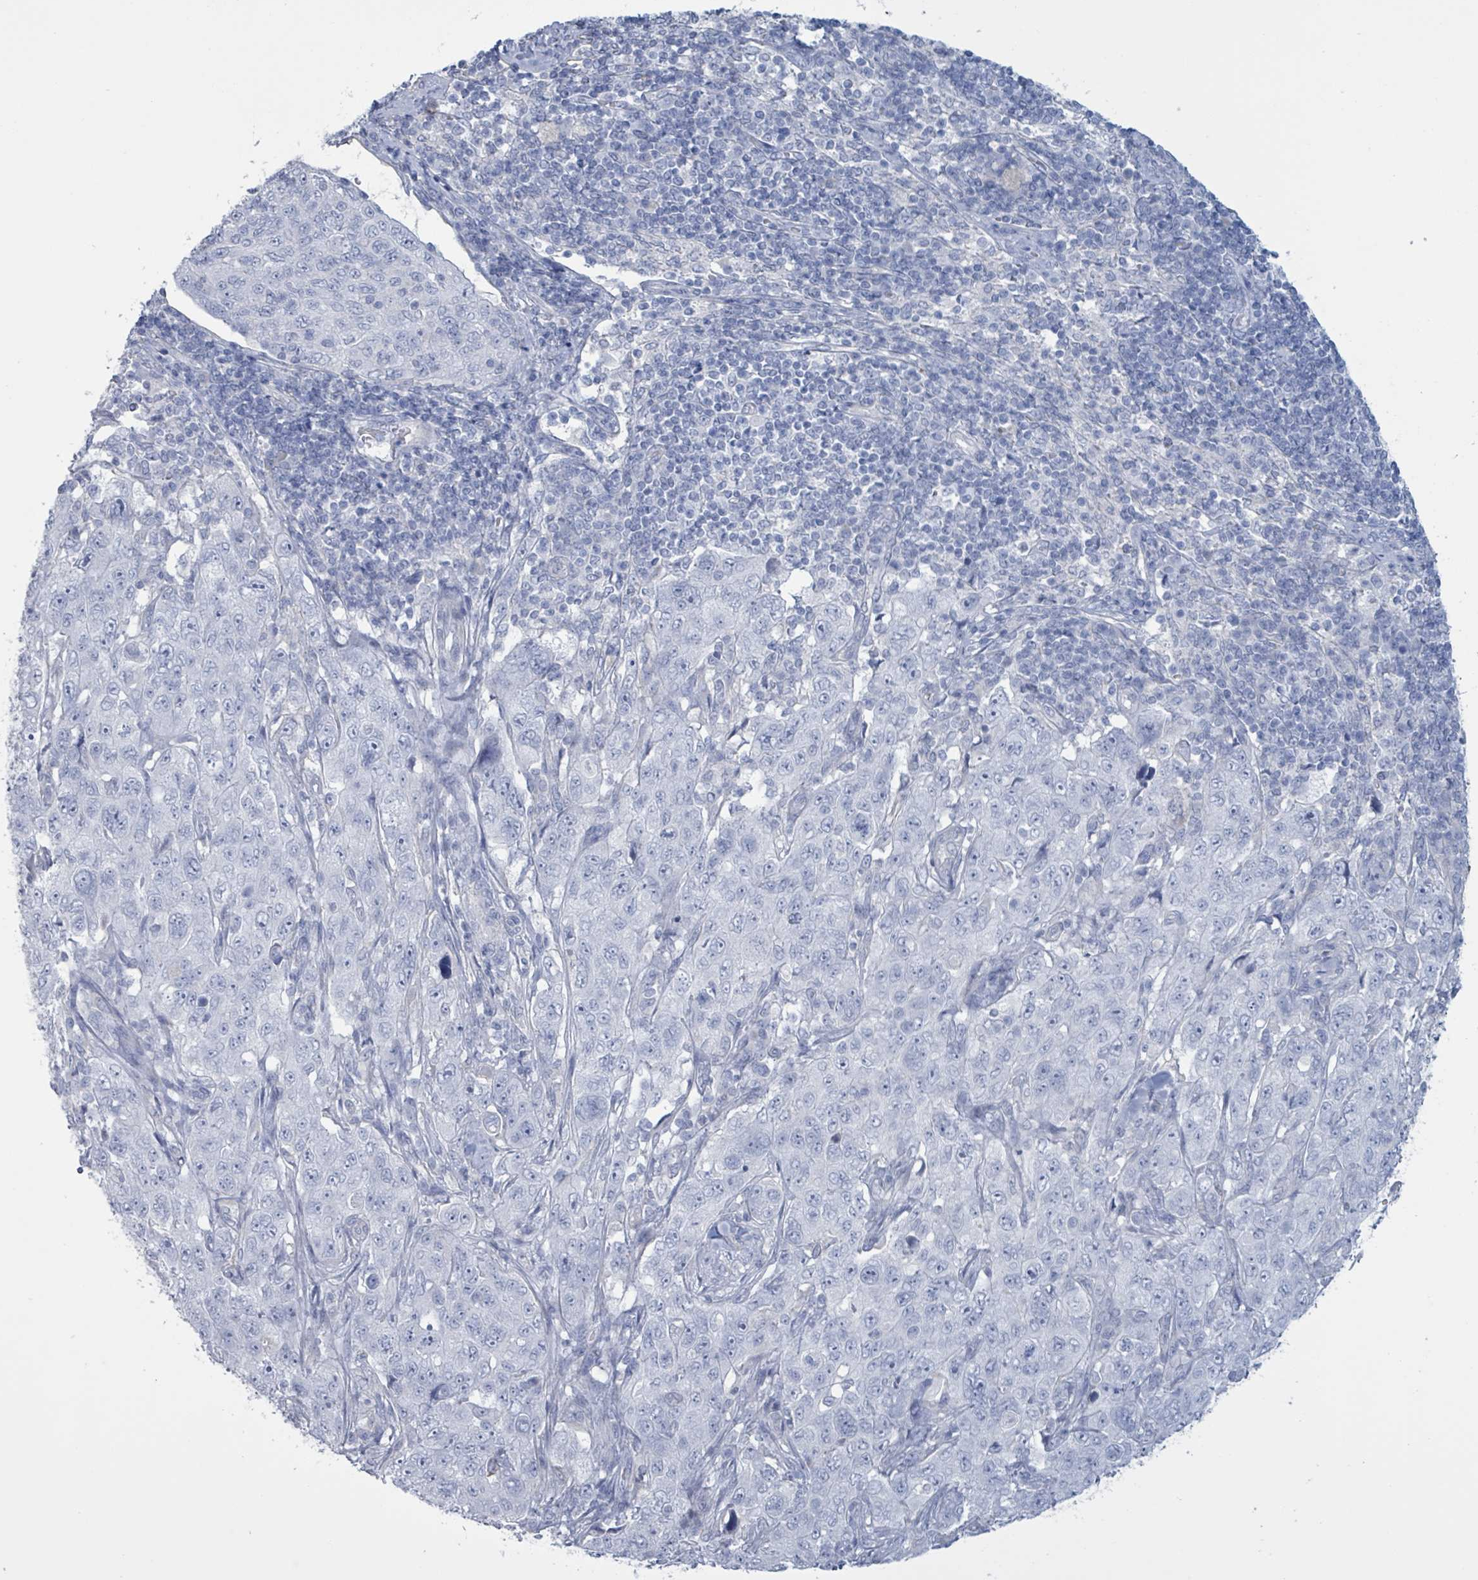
{"staining": {"intensity": "negative", "quantity": "none", "location": "none"}, "tissue": "pancreatic cancer", "cell_type": "Tumor cells", "image_type": "cancer", "snomed": [{"axis": "morphology", "description": "Adenocarcinoma, NOS"}, {"axis": "topography", "description": "Pancreas"}], "caption": "Tumor cells show no significant protein staining in pancreatic cancer (adenocarcinoma).", "gene": "CT45A5", "patient": {"sex": "male", "age": 68}}